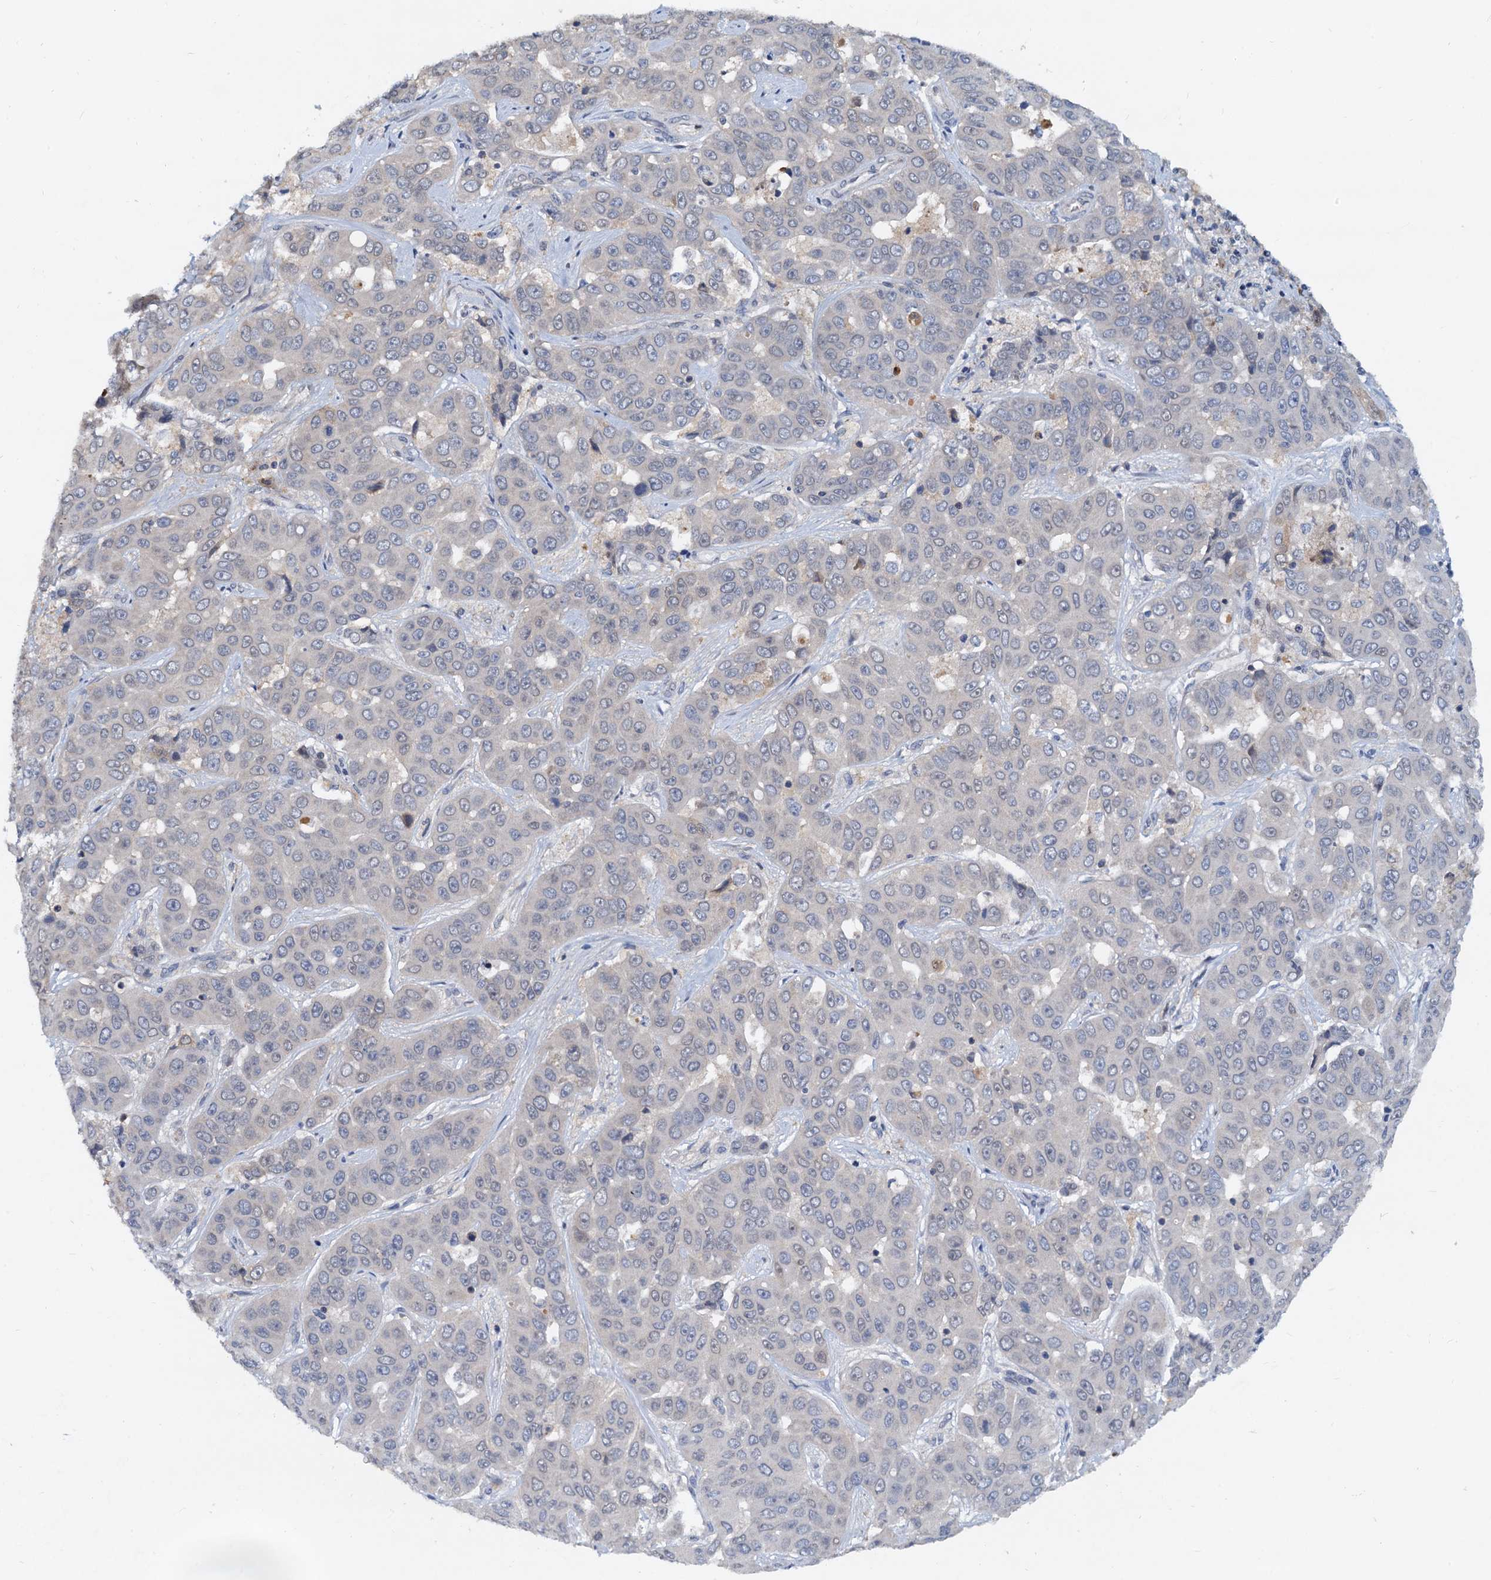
{"staining": {"intensity": "negative", "quantity": "none", "location": "none"}, "tissue": "liver cancer", "cell_type": "Tumor cells", "image_type": "cancer", "snomed": [{"axis": "morphology", "description": "Cholangiocarcinoma"}, {"axis": "topography", "description": "Liver"}], "caption": "Tumor cells show no significant protein staining in liver cancer (cholangiocarcinoma).", "gene": "PTGES3", "patient": {"sex": "female", "age": 52}}